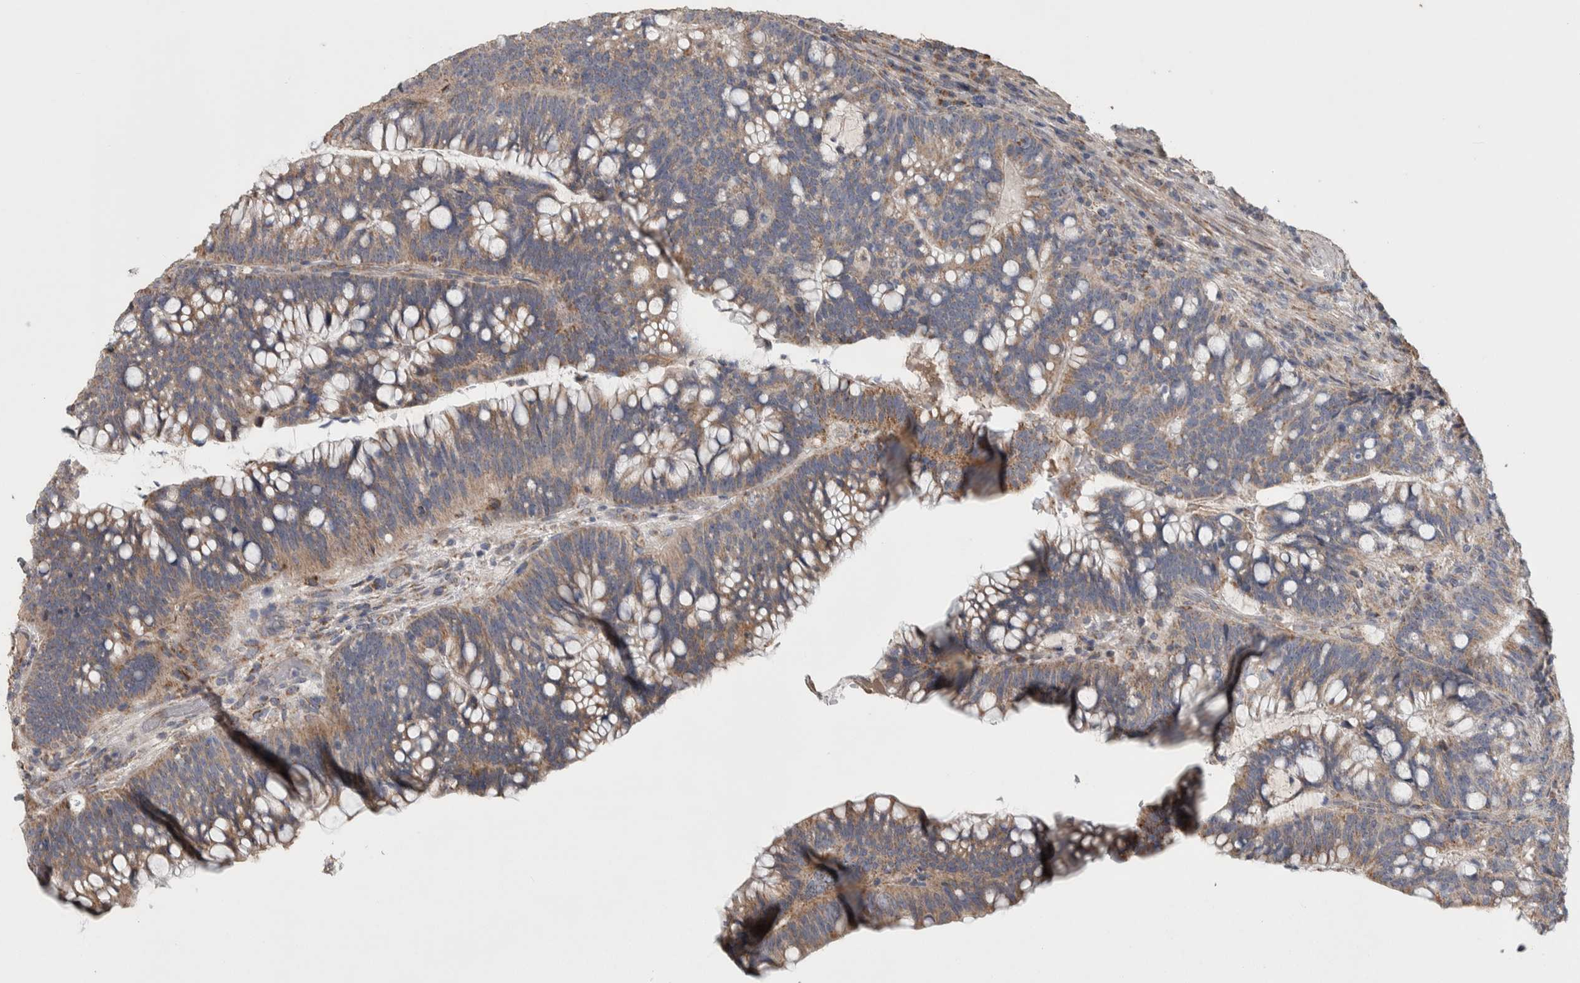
{"staining": {"intensity": "weak", "quantity": ">75%", "location": "cytoplasmic/membranous"}, "tissue": "colorectal cancer", "cell_type": "Tumor cells", "image_type": "cancer", "snomed": [{"axis": "morphology", "description": "Adenocarcinoma, NOS"}, {"axis": "topography", "description": "Colon"}], "caption": "About >75% of tumor cells in colorectal cancer demonstrate weak cytoplasmic/membranous protein expression as visualized by brown immunohistochemical staining.", "gene": "SCO1", "patient": {"sex": "female", "age": 66}}